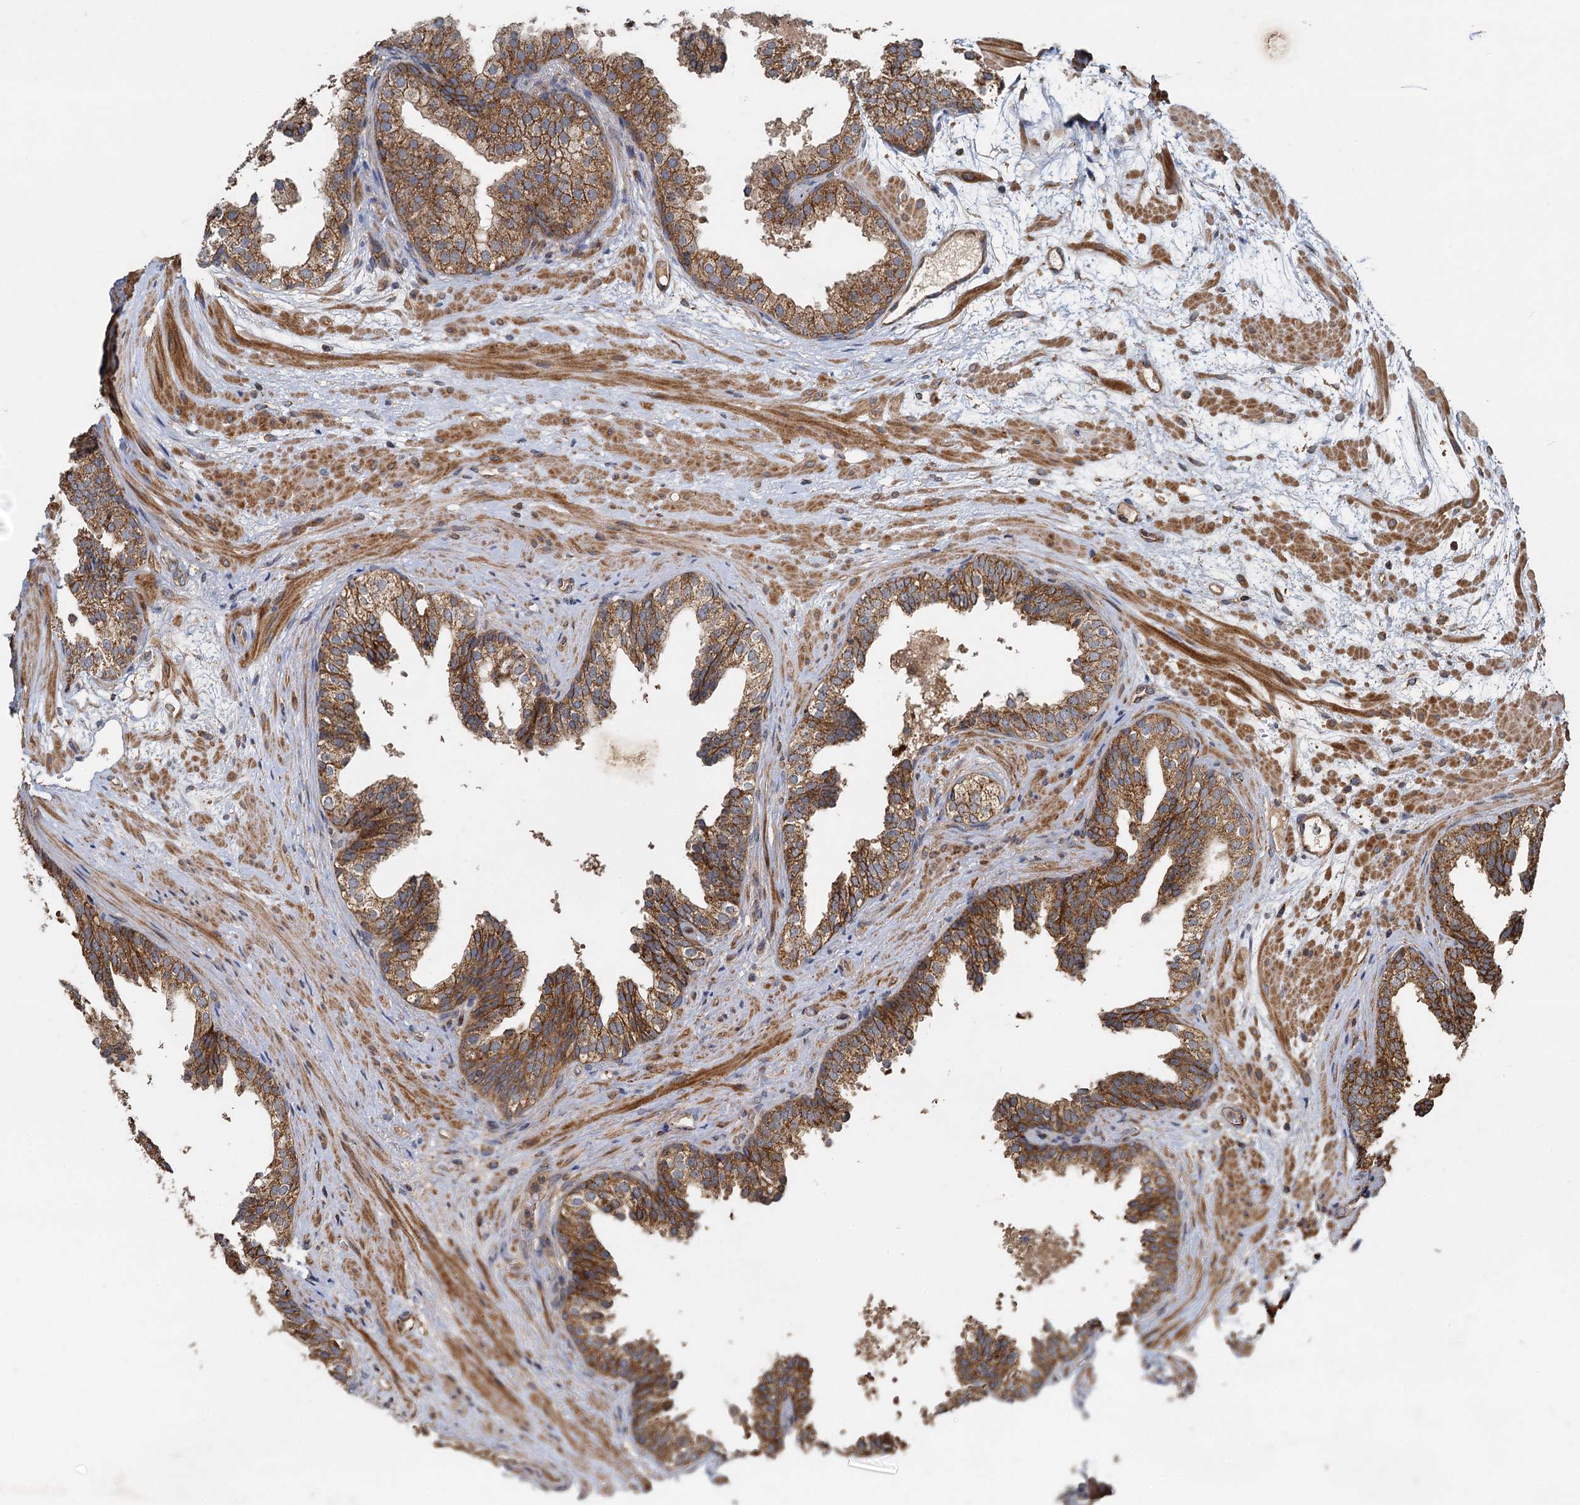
{"staining": {"intensity": "moderate", "quantity": ">75%", "location": "cytoplasmic/membranous"}, "tissue": "prostate cancer", "cell_type": "Tumor cells", "image_type": "cancer", "snomed": [{"axis": "morphology", "description": "Adenocarcinoma, High grade"}, {"axis": "topography", "description": "Prostate"}], "caption": "IHC (DAB (3,3'-diaminobenzidine)) staining of human high-grade adenocarcinoma (prostate) displays moderate cytoplasmic/membranous protein staining in approximately >75% of tumor cells. (IHC, brightfield microscopy, high magnification).", "gene": "SDS", "patient": {"sex": "male", "age": 59}}